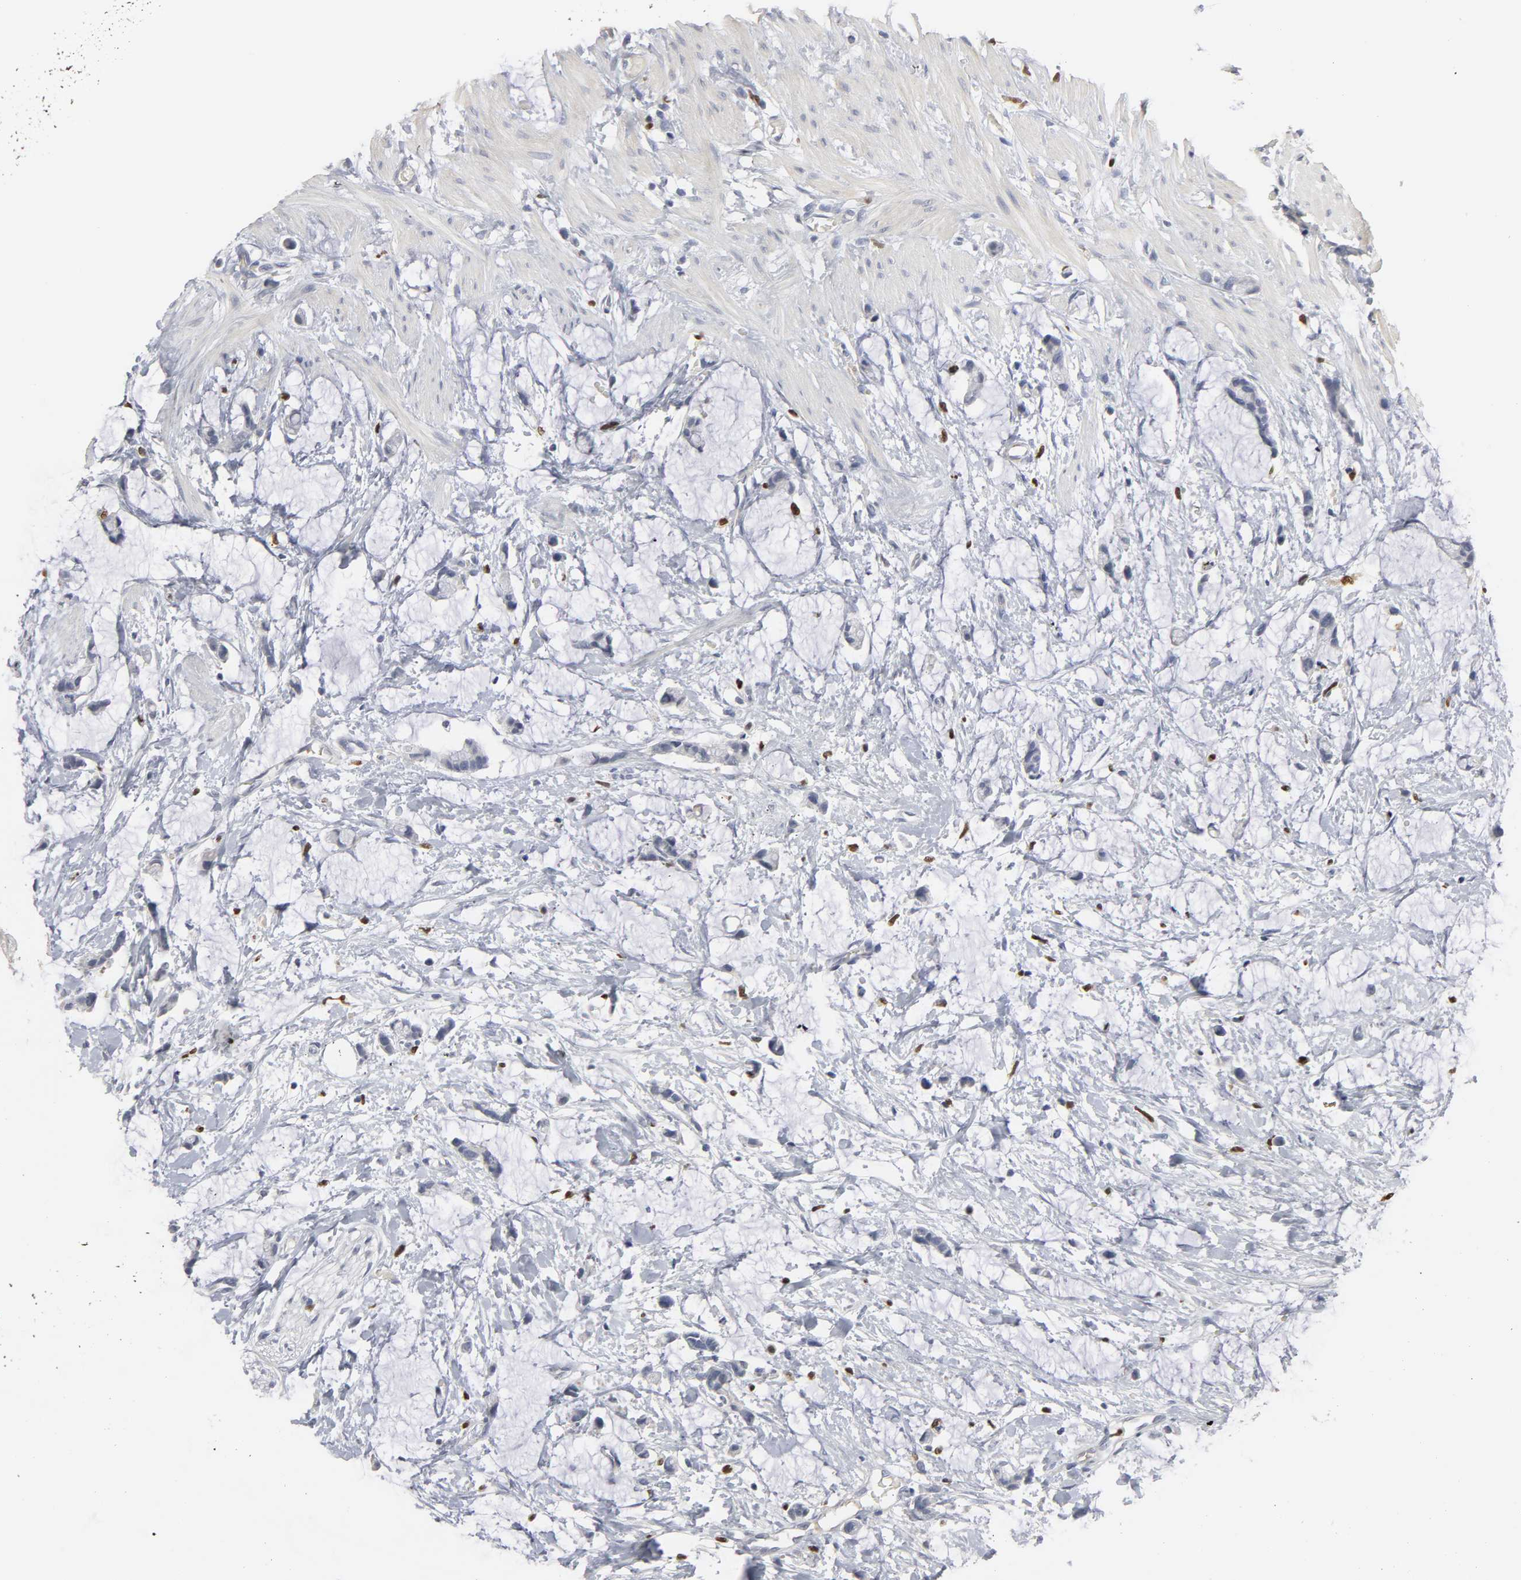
{"staining": {"intensity": "negative", "quantity": "none", "location": "none"}, "tissue": "colorectal cancer", "cell_type": "Tumor cells", "image_type": "cancer", "snomed": [{"axis": "morphology", "description": "Adenocarcinoma, NOS"}, {"axis": "topography", "description": "Colon"}], "caption": "A micrograph of adenocarcinoma (colorectal) stained for a protein reveals no brown staining in tumor cells. (DAB (3,3'-diaminobenzidine) IHC, high magnification).", "gene": "SPI1", "patient": {"sex": "male", "age": 14}}